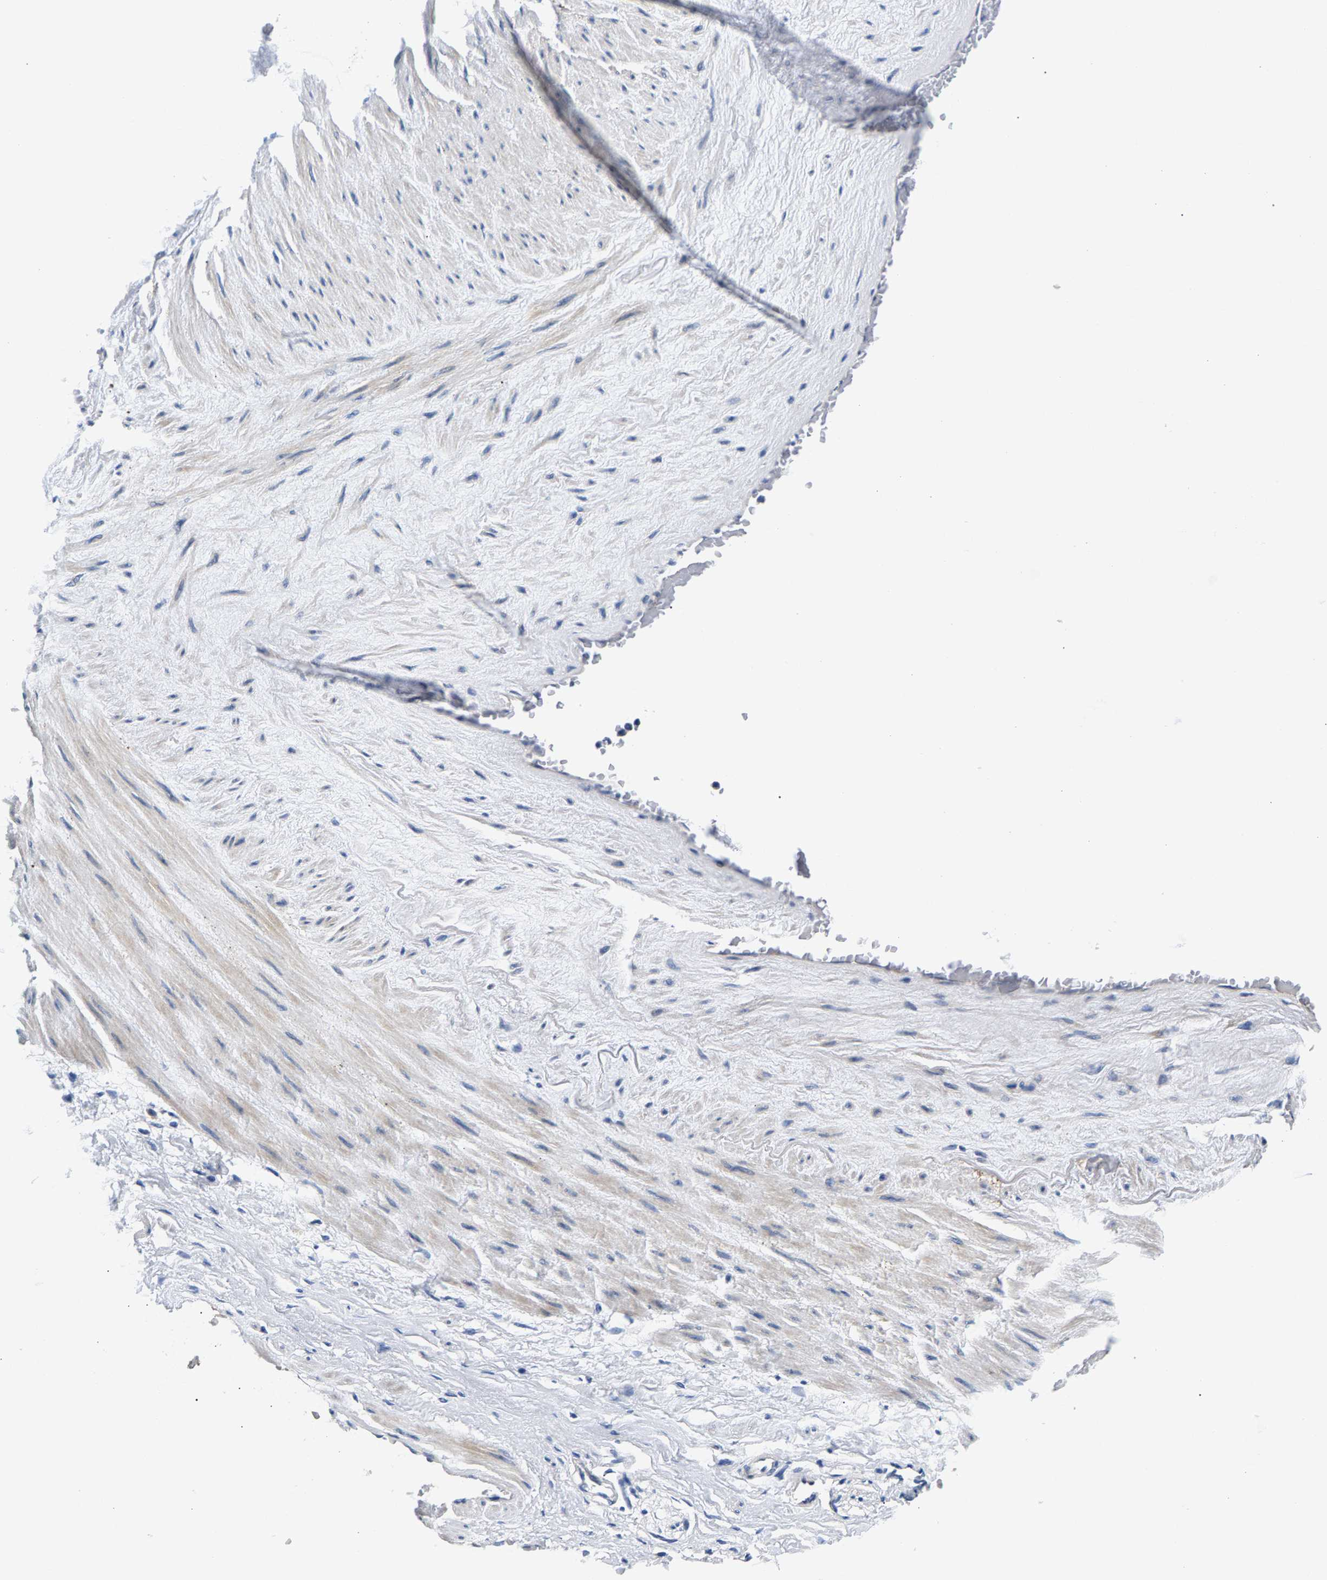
{"staining": {"intensity": "negative", "quantity": "none", "location": "none"}, "tissue": "adipose tissue", "cell_type": "Adipocytes", "image_type": "normal", "snomed": [{"axis": "morphology", "description": "Normal tissue, NOS"}, {"axis": "topography", "description": "Soft tissue"}, {"axis": "topography", "description": "Vascular tissue"}], "caption": "The immunohistochemistry (IHC) image has no significant positivity in adipocytes of adipose tissue.", "gene": "P2RY4", "patient": {"sex": "female", "age": 35}}